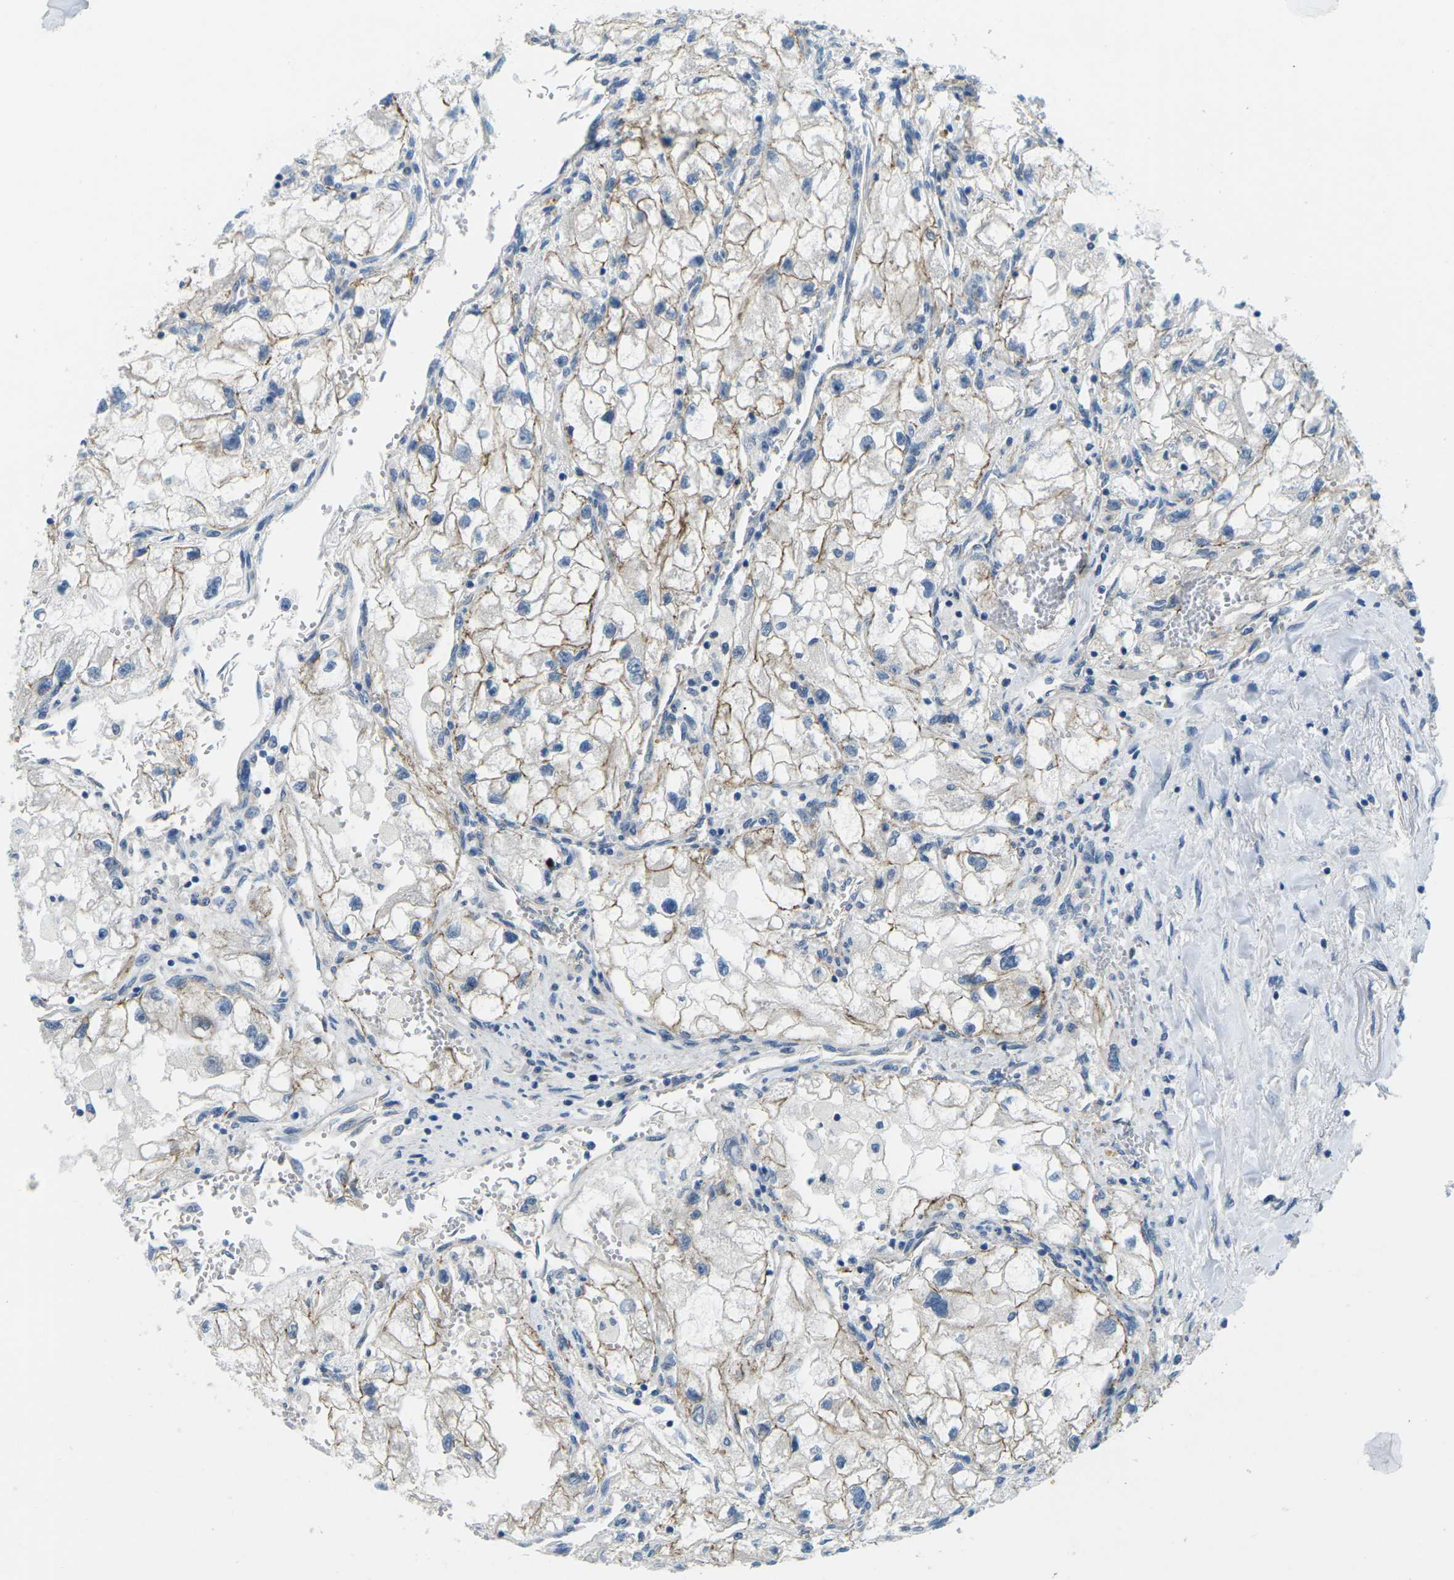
{"staining": {"intensity": "weak", "quantity": ">75%", "location": "cytoplasmic/membranous"}, "tissue": "renal cancer", "cell_type": "Tumor cells", "image_type": "cancer", "snomed": [{"axis": "morphology", "description": "Adenocarcinoma, NOS"}, {"axis": "topography", "description": "Kidney"}], "caption": "A photomicrograph showing weak cytoplasmic/membranous expression in about >75% of tumor cells in adenocarcinoma (renal), as visualized by brown immunohistochemical staining.", "gene": "CTNND1", "patient": {"sex": "female", "age": 70}}